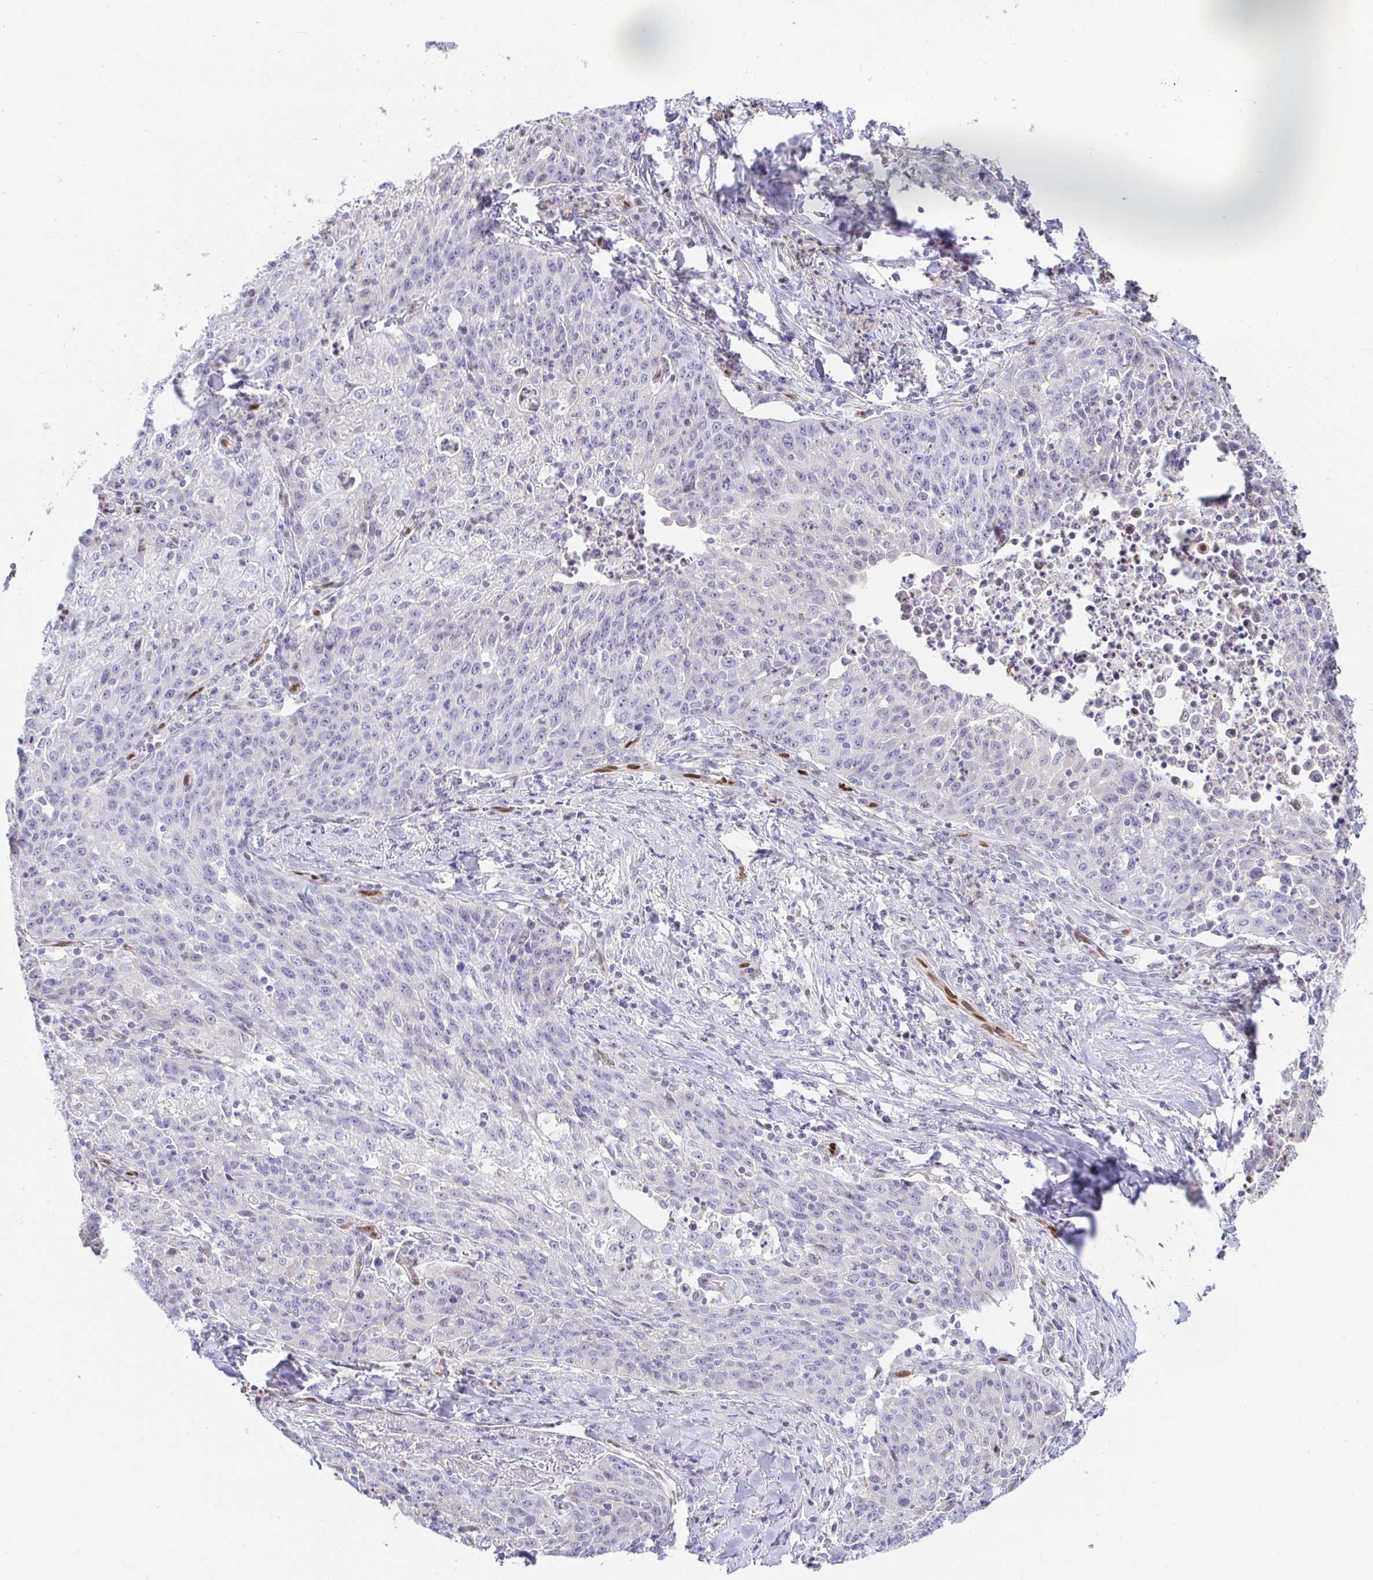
{"staining": {"intensity": "negative", "quantity": "none", "location": "none"}, "tissue": "lung cancer", "cell_type": "Tumor cells", "image_type": "cancer", "snomed": [{"axis": "morphology", "description": "Squamous cell carcinoma, NOS"}, {"axis": "morphology", "description": "Squamous cell carcinoma, metastatic, NOS"}, {"axis": "topography", "description": "Bronchus"}, {"axis": "topography", "description": "Lung"}], "caption": "DAB (3,3'-diaminobenzidine) immunohistochemical staining of lung metastatic squamous cell carcinoma demonstrates no significant expression in tumor cells.", "gene": "HINFP", "patient": {"sex": "male", "age": 62}}